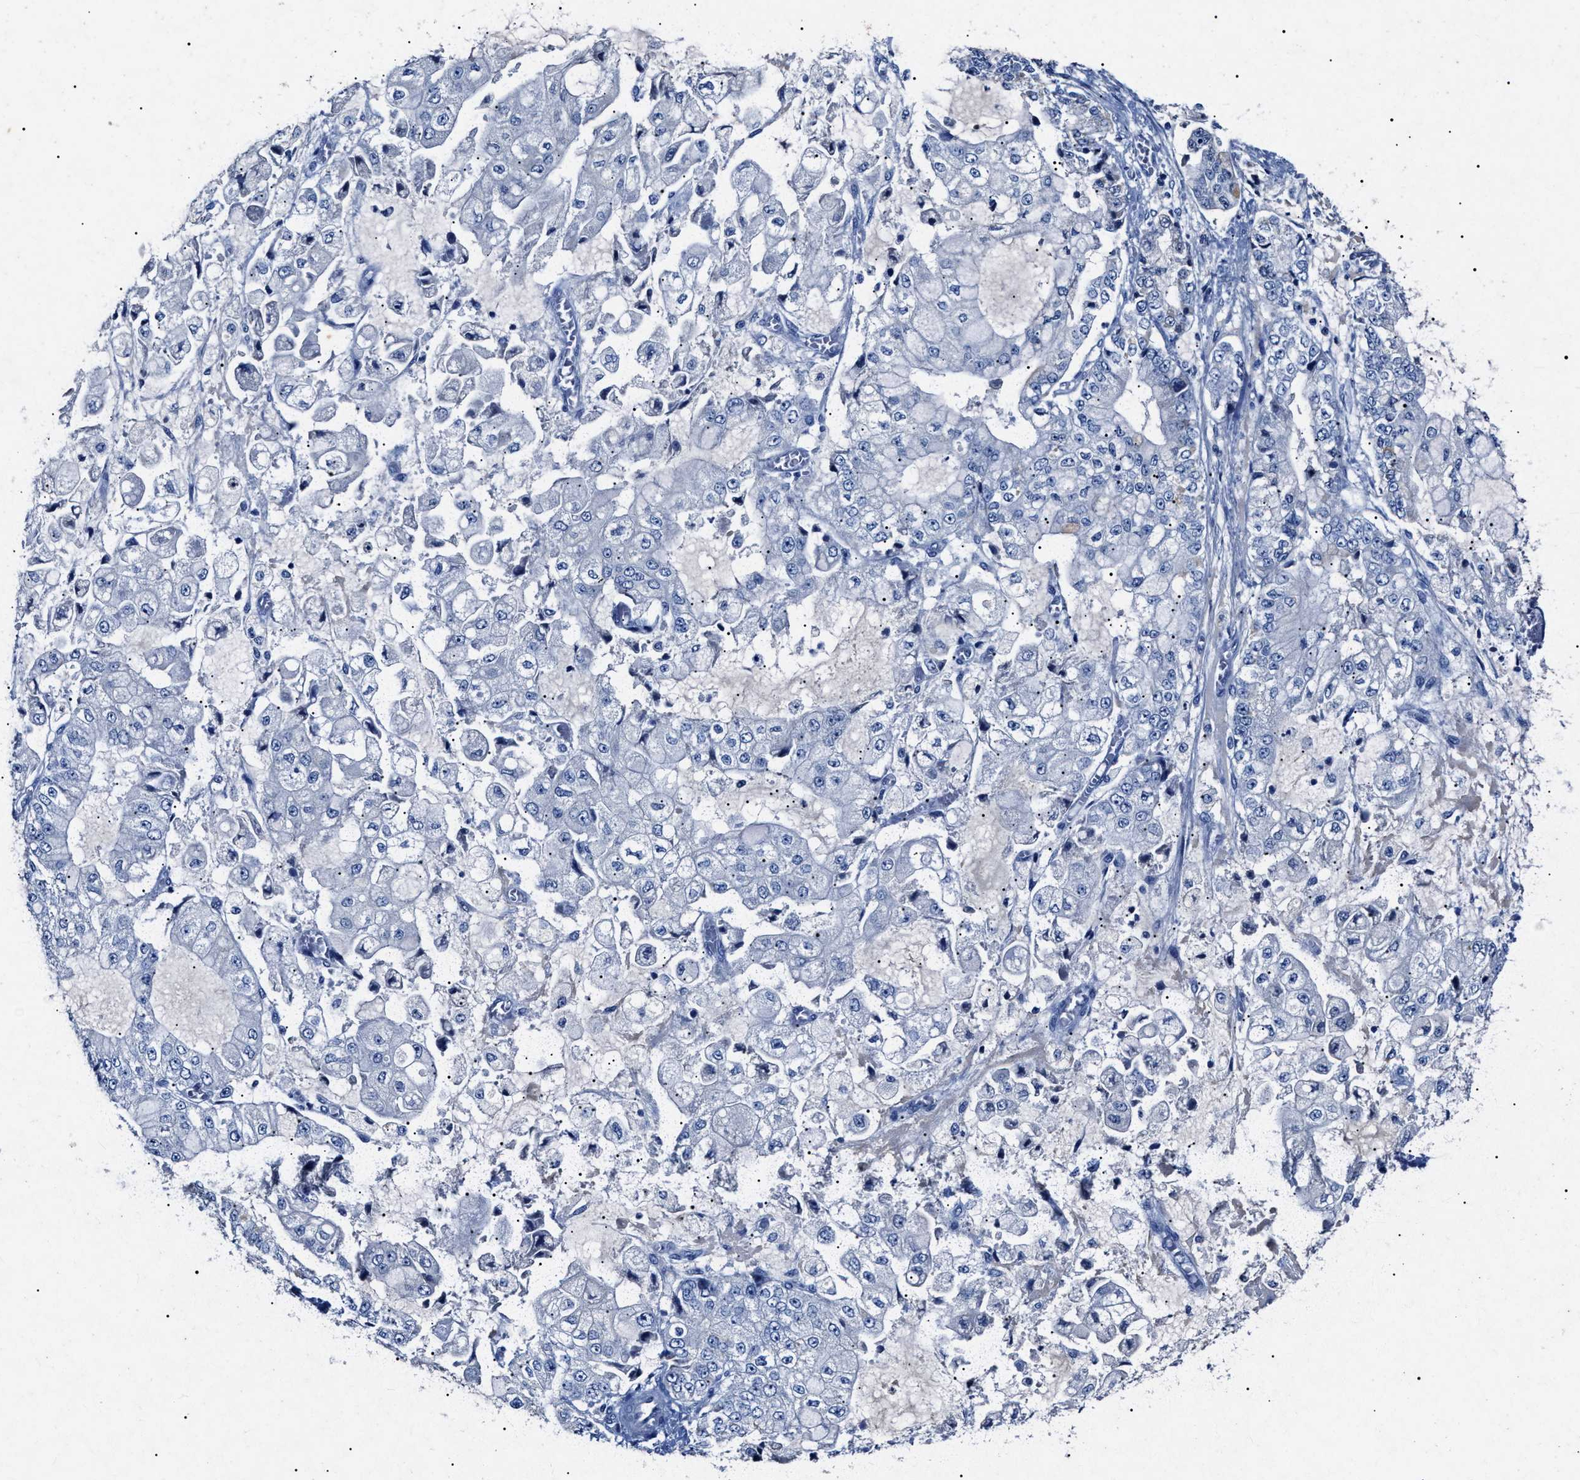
{"staining": {"intensity": "negative", "quantity": "none", "location": "none"}, "tissue": "stomach cancer", "cell_type": "Tumor cells", "image_type": "cancer", "snomed": [{"axis": "morphology", "description": "Adenocarcinoma, NOS"}, {"axis": "topography", "description": "Stomach"}], "caption": "Tumor cells are negative for brown protein staining in adenocarcinoma (stomach). (DAB immunohistochemistry, high magnification).", "gene": "LRRC8E", "patient": {"sex": "male", "age": 76}}